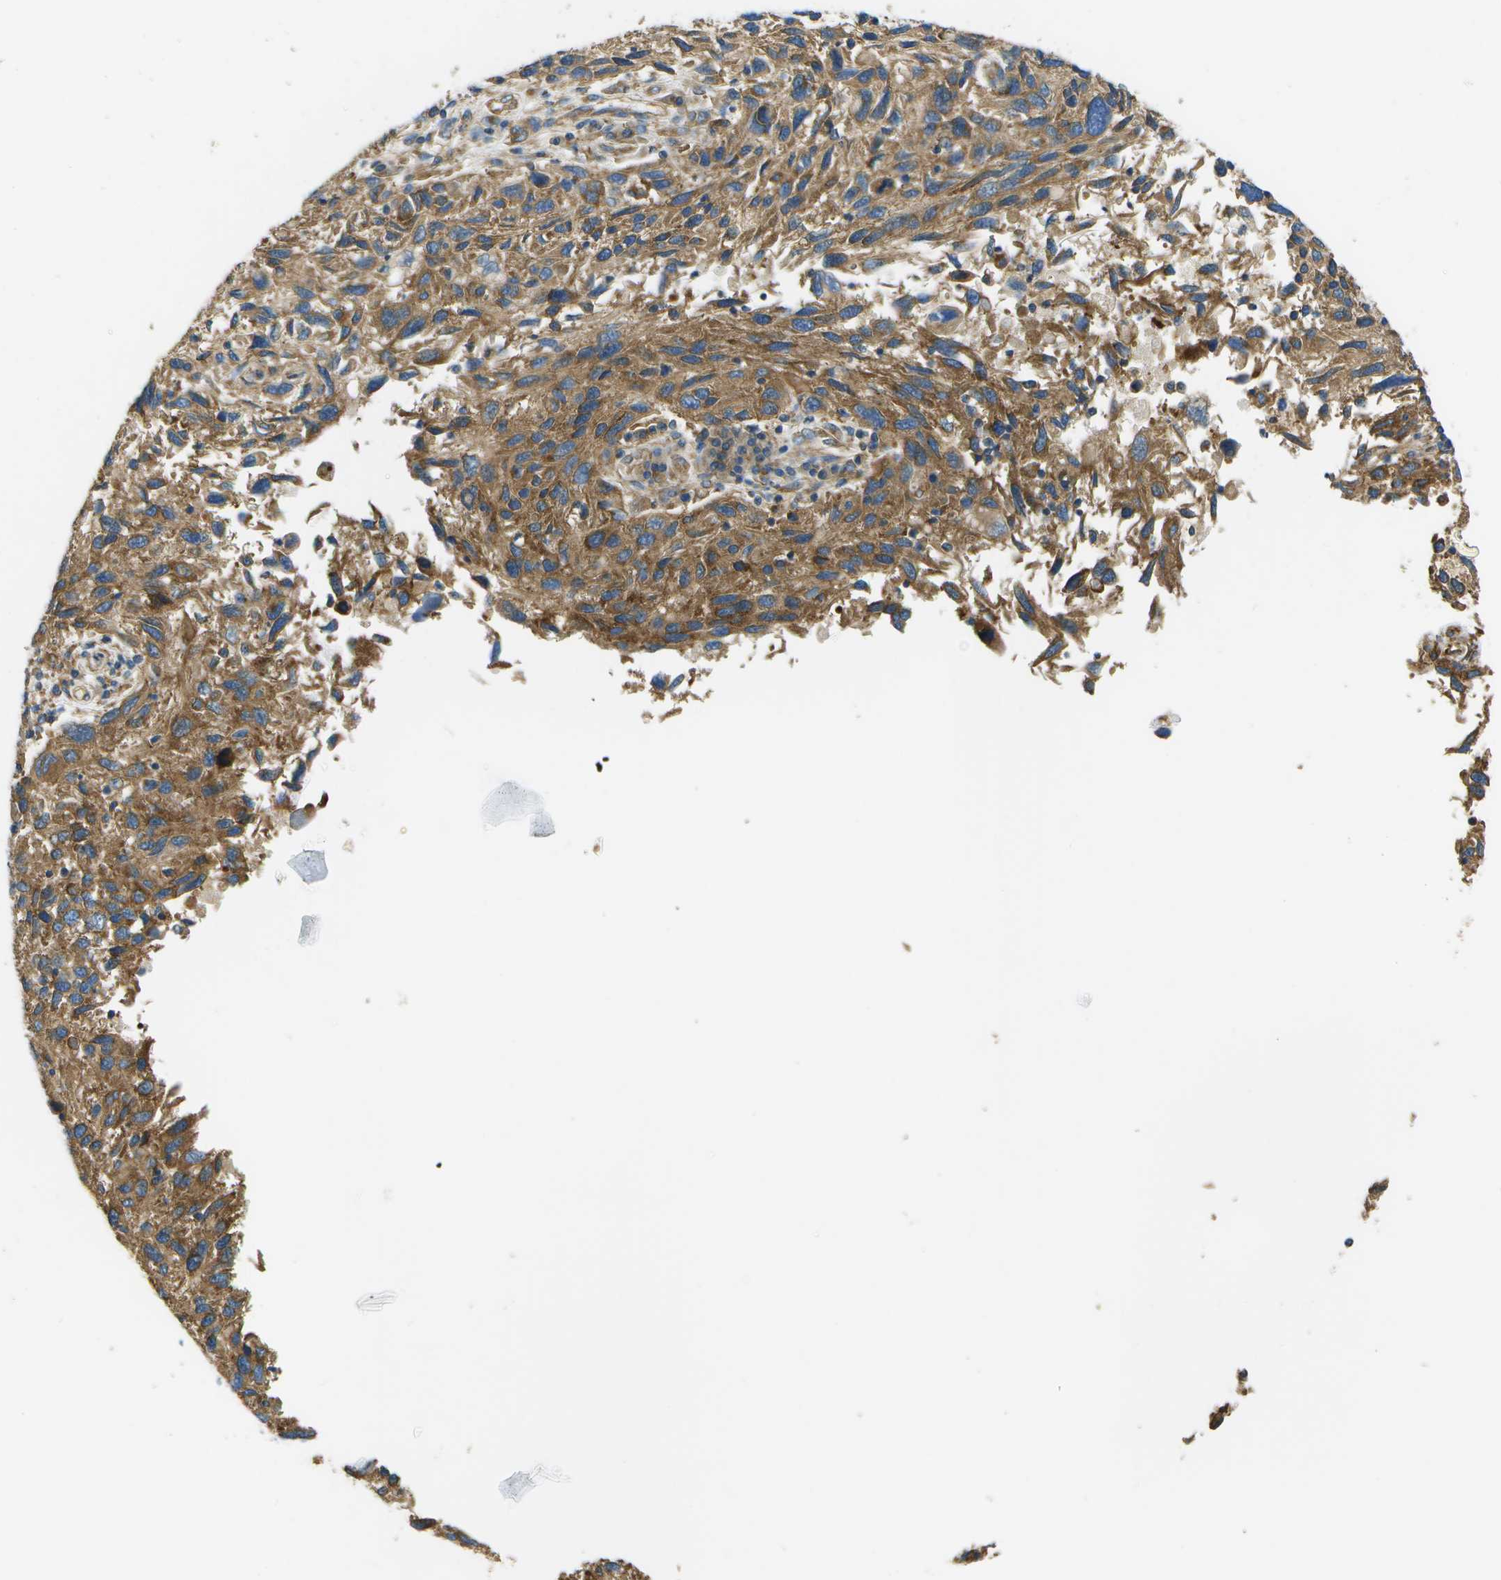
{"staining": {"intensity": "moderate", "quantity": ">75%", "location": "cytoplasmic/membranous"}, "tissue": "melanoma", "cell_type": "Tumor cells", "image_type": "cancer", "snomed": [{"axis": "morphology", "description": "Malignant melanoma, NOS"}, {"axis": "topography", "description": "Skin"}], "caption": "An immunohistochemistry histopathology image of tumor tissue is shown. Protein staining in brown labels moderate cytoplasmic/membranous positivity in melanoma within tumor cells. (Stains: DAB (3,3'-diaminobenzidine) in brown, nuclei in blue, Microscopy: brightfield microscopy at high magnification).", "gene": "CLTC", "patient": {"sex": "male", "age": 53}}